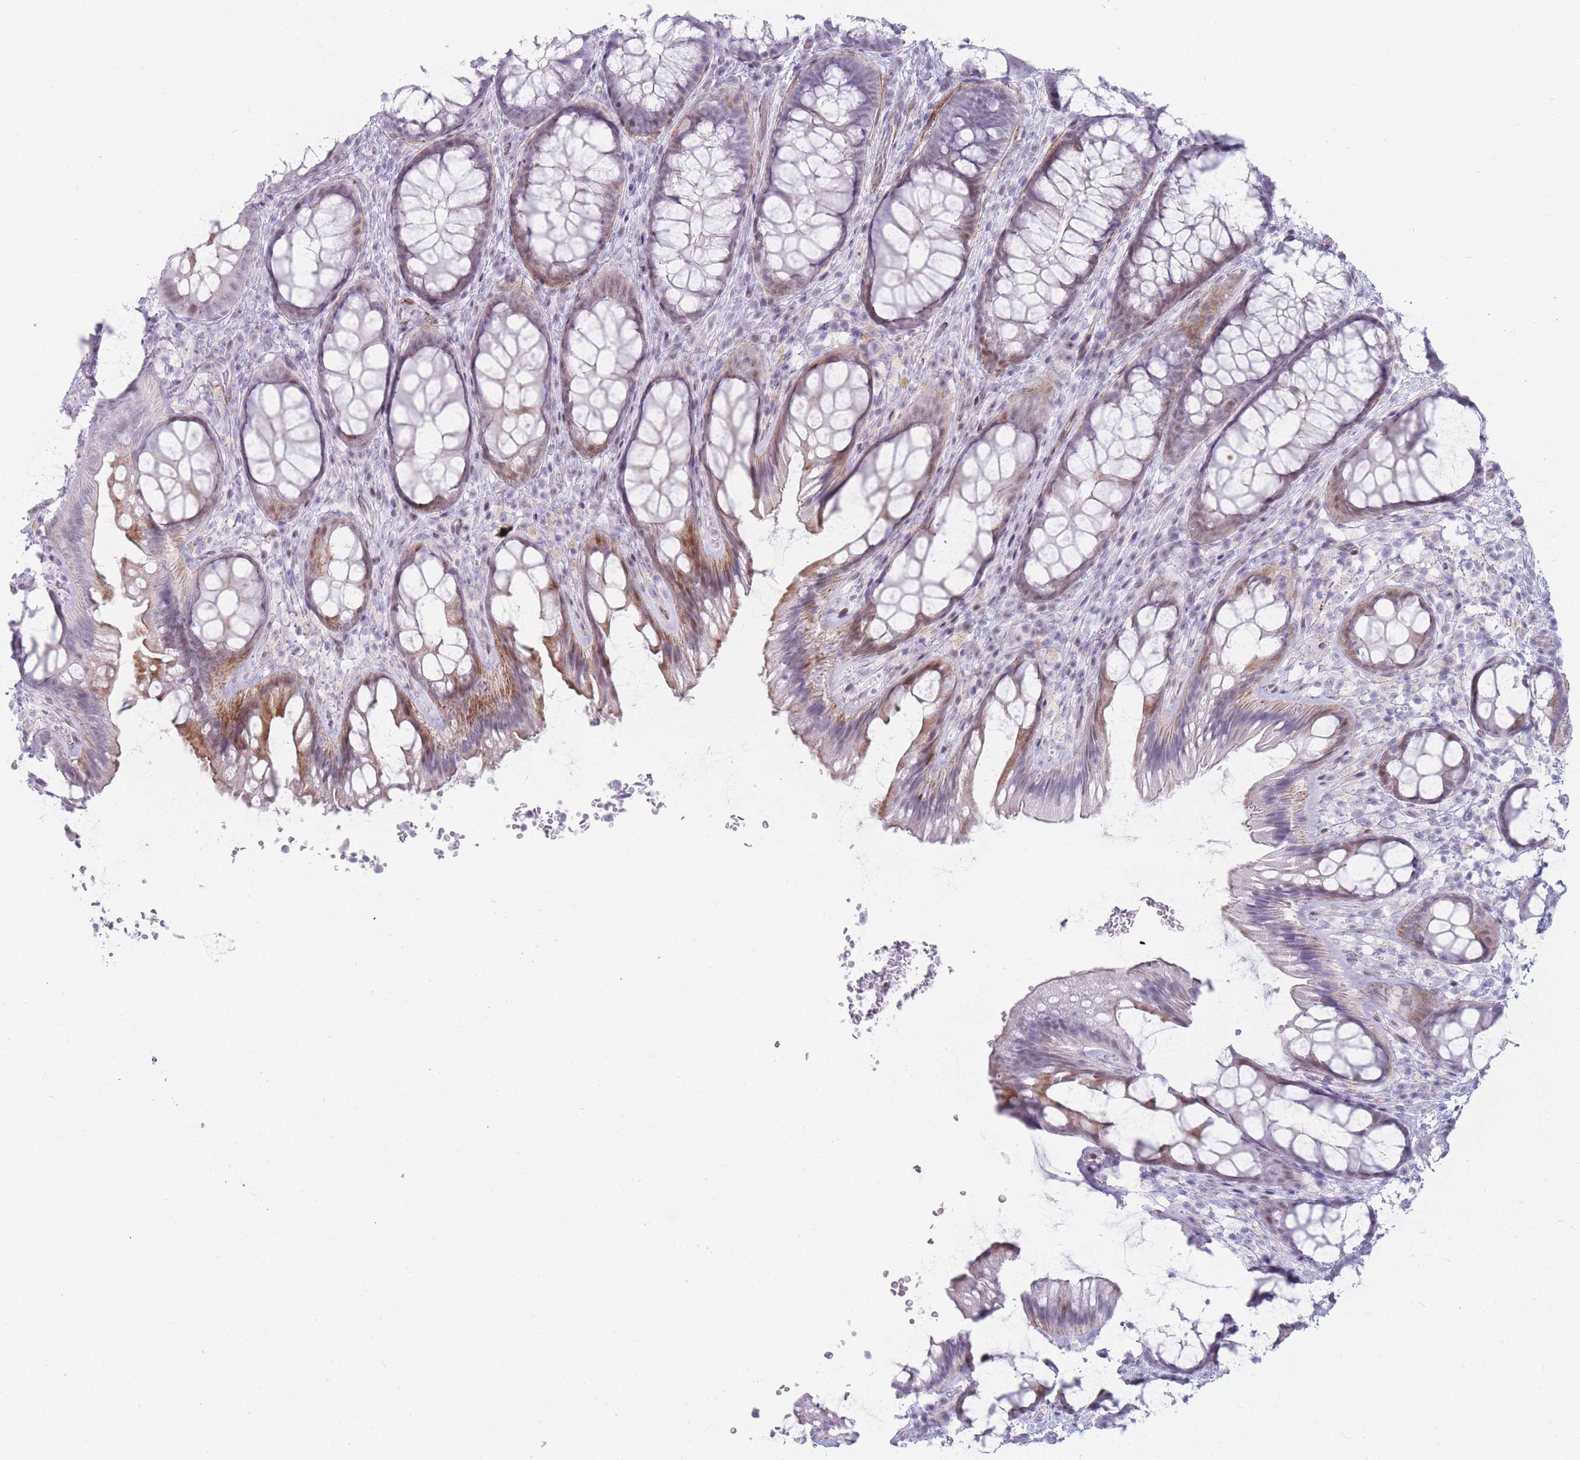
{"staining": {"intensity": "moderate", "quantity": ">75%", "location": "cytoplasmic/membranous"}, "tissue": "colon", "cell_type": "Endothelial cells", "image_type": "normal", "snomed": [{"axis": "morphology", "description": "Normal tissue, NOS"}, {"axis": "topography", "description": "Colon"}], "caption": "Protein staining of normal colon demonstrates moderate cytoplasmic/membranous expression in approximately >75% of endothelial cells. (DAB = brown stain, brightfield microscopy at high magnification).", "gene": "IFNA10", "patient": {"sex": "male", "age": 46}}